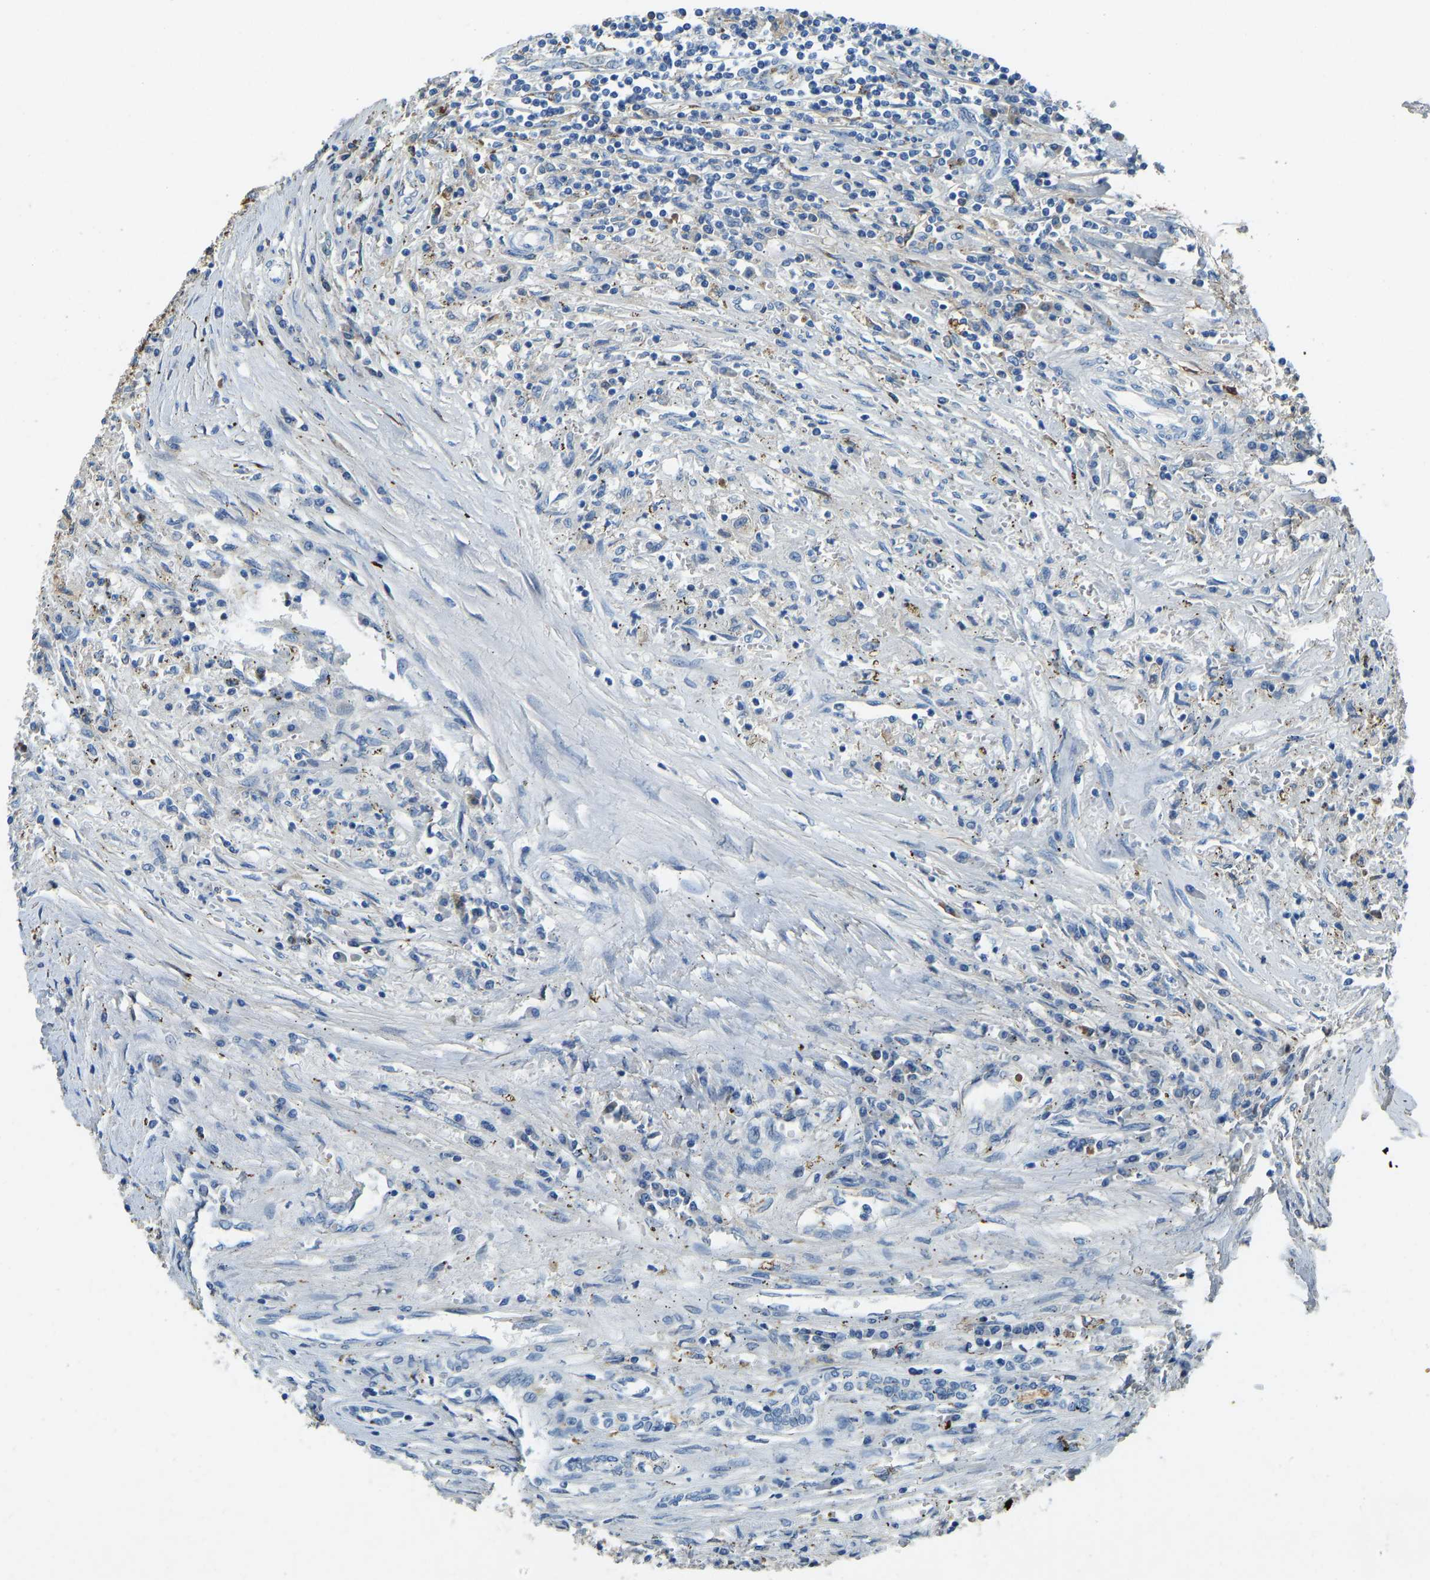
{"staining": {"intensity": "negative", "quantity": "none", "location": "none"}, "tissue": "renal cancer", "cell_type": "Tumor cells", "image_type": "cancer", "snomed": [{"axis": "morphology", "description": "Normal tissue, NOS"}, {"axis": "morphology", "description": "Adenocarcinoma, NOS"}, {"axis": "topography", "description": "Kidney"}], "caption": "Immunohistochemical staining of adenocarcinoma (renal) reveals no significant staining in tumor cells.", "gene": "THBS4", "patient": {"sex": "male", "age": 71}}